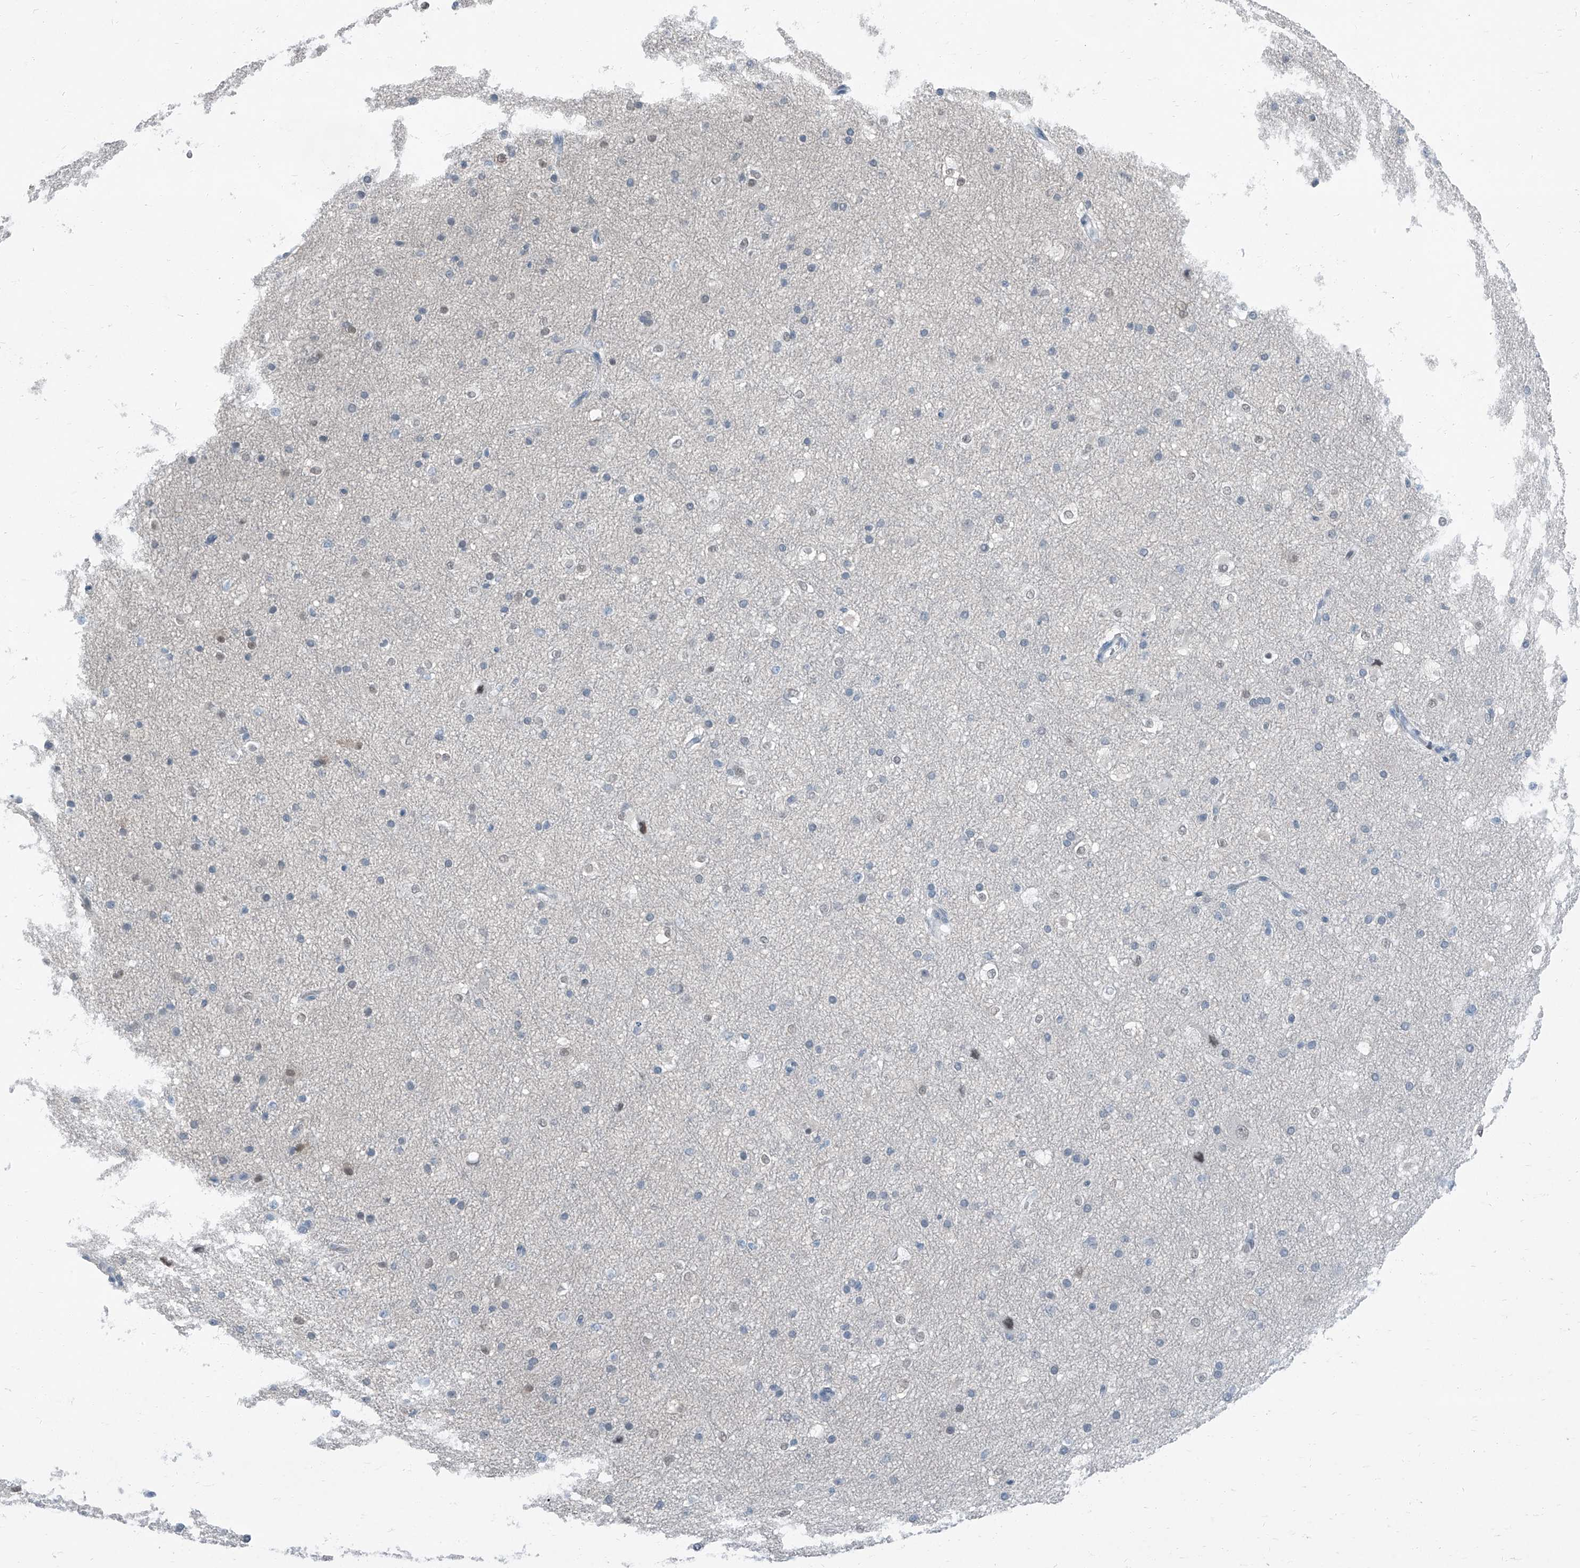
{"staining": {"intensity": "negative", "quantity": "none", "location": "none"}, "tissue": "cerebral cortex", "cell_type": "Endothelial cells", "image_type": "normal", "snomed": [{"axis": "morphology", "description": "Normal tissue, NOS"}, {"axis": "morphology", "description": "Developmental malformation"}, {"axis": "topography", "description": "Cerebral cortex"}], "caption": "IHC photomicrograph of unremarkable cerebral cortex: human cerebral cortex stained with DAB reveals no significant protein expression in endothelial cells.", "gene": "RGN", "patient": {"sex": "female", "age": 30}}